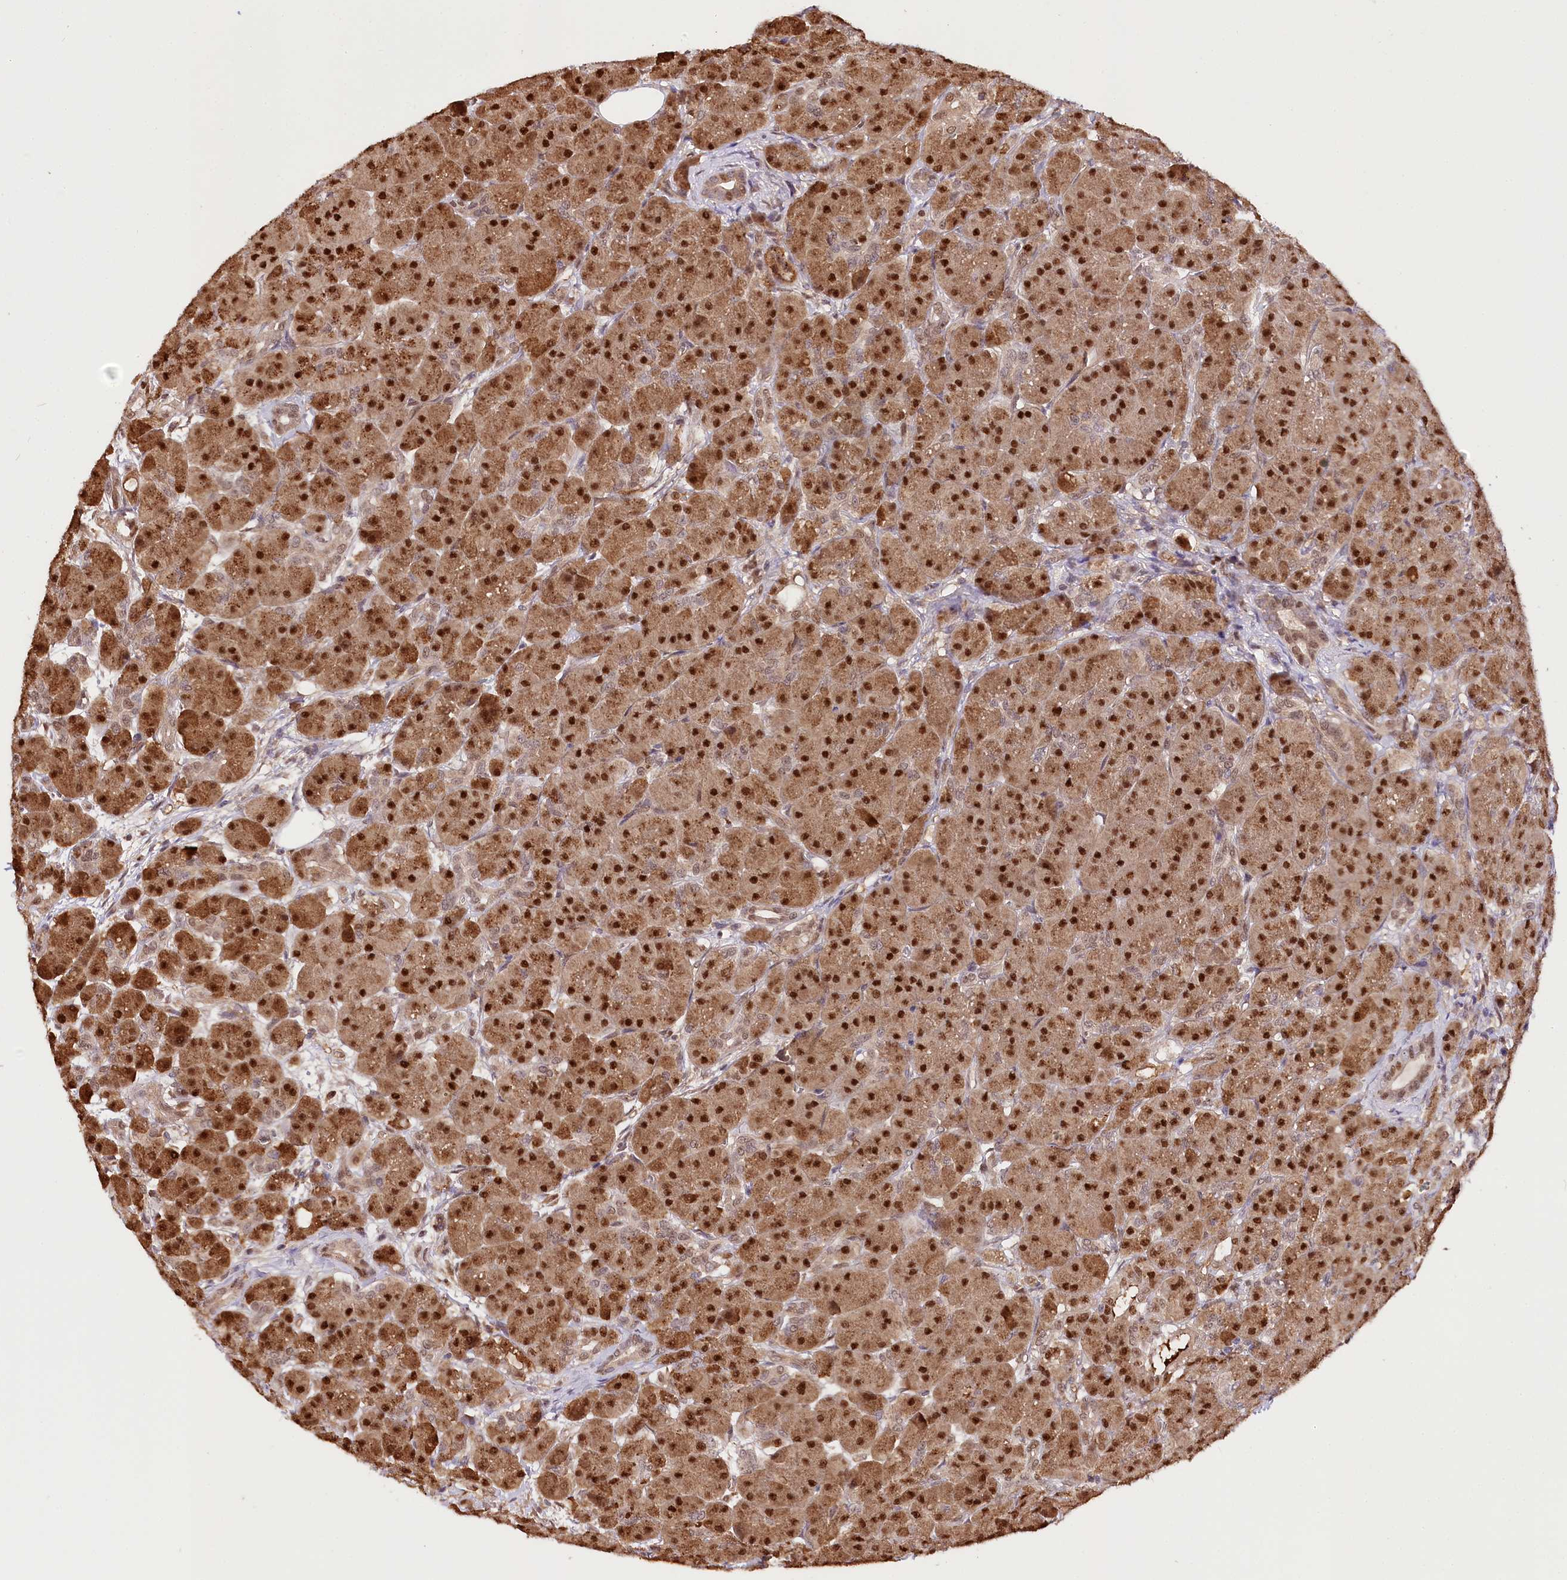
{"staining": {"intensity": "strong", "quantity": ">75%", "location": "cytoplasmic/membranous,nuclear"}, "tissue": "pancreas", "cell_type": "Exocrine glandular cells", "image_type": "normal", "snomed": [{"axis": "morphology", "description": "Normal tissue, NOS"}, {"axis": "topography", "description": "Pancreas"}], "caption": "This photomicrograph exhibits unremarkable pancreas stained with immunohistochemistry (IHC) to label a protein in brown. The cytoplasmic/membranous,nuclear of exocrine glandular cells show strong positivity for the protein. Nuclei are counter-stained blue.", "gene": "GNL3L", "patient": {"sex": "male", "age": 63}}